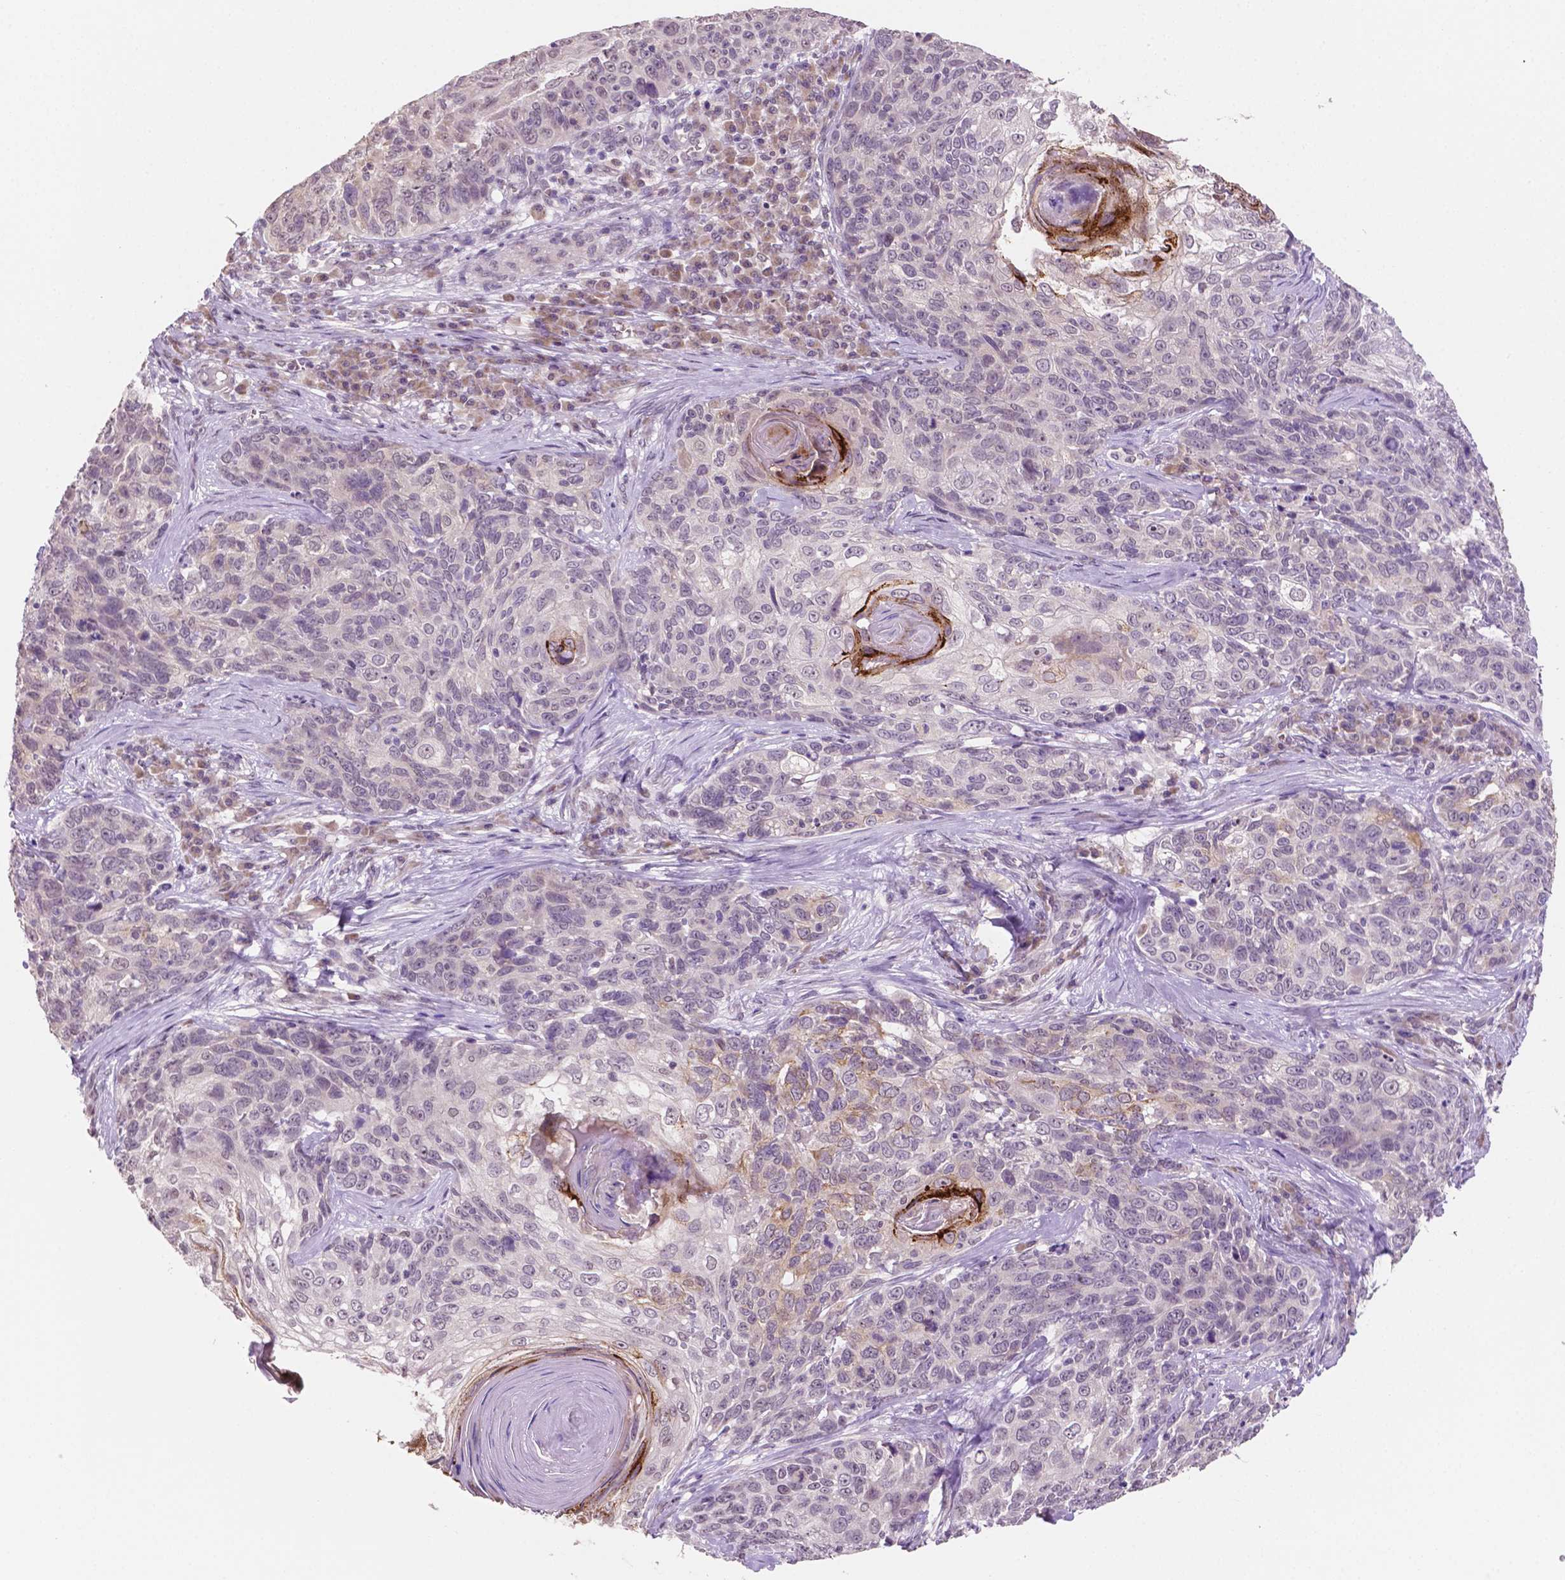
{"staining": {"intensity": "moderate", "quantity": "<25%", "location": "cytoplasmic/membranous"}, "tissue": "skin cancer", "cell_type": "Tumor cells", "image_type": "cancer", "snomed": [{"axis": "morphology", "description": "Squamous cell carcinoma, NOS"}, {"axis": "topography", "description": "Skin"}], "caption": "IHC image of neoplastic tissue: human skin cancer stained using immunohistochemistry (IHC) displays low levels of moderate protein expression localized specifically in the cytoplasmic/membranous of tumor cells, appearing as a cytoplasmic/membranous brown color.", "gene": "SHLD3", "patient": {"sex": "male", "age": 92}}